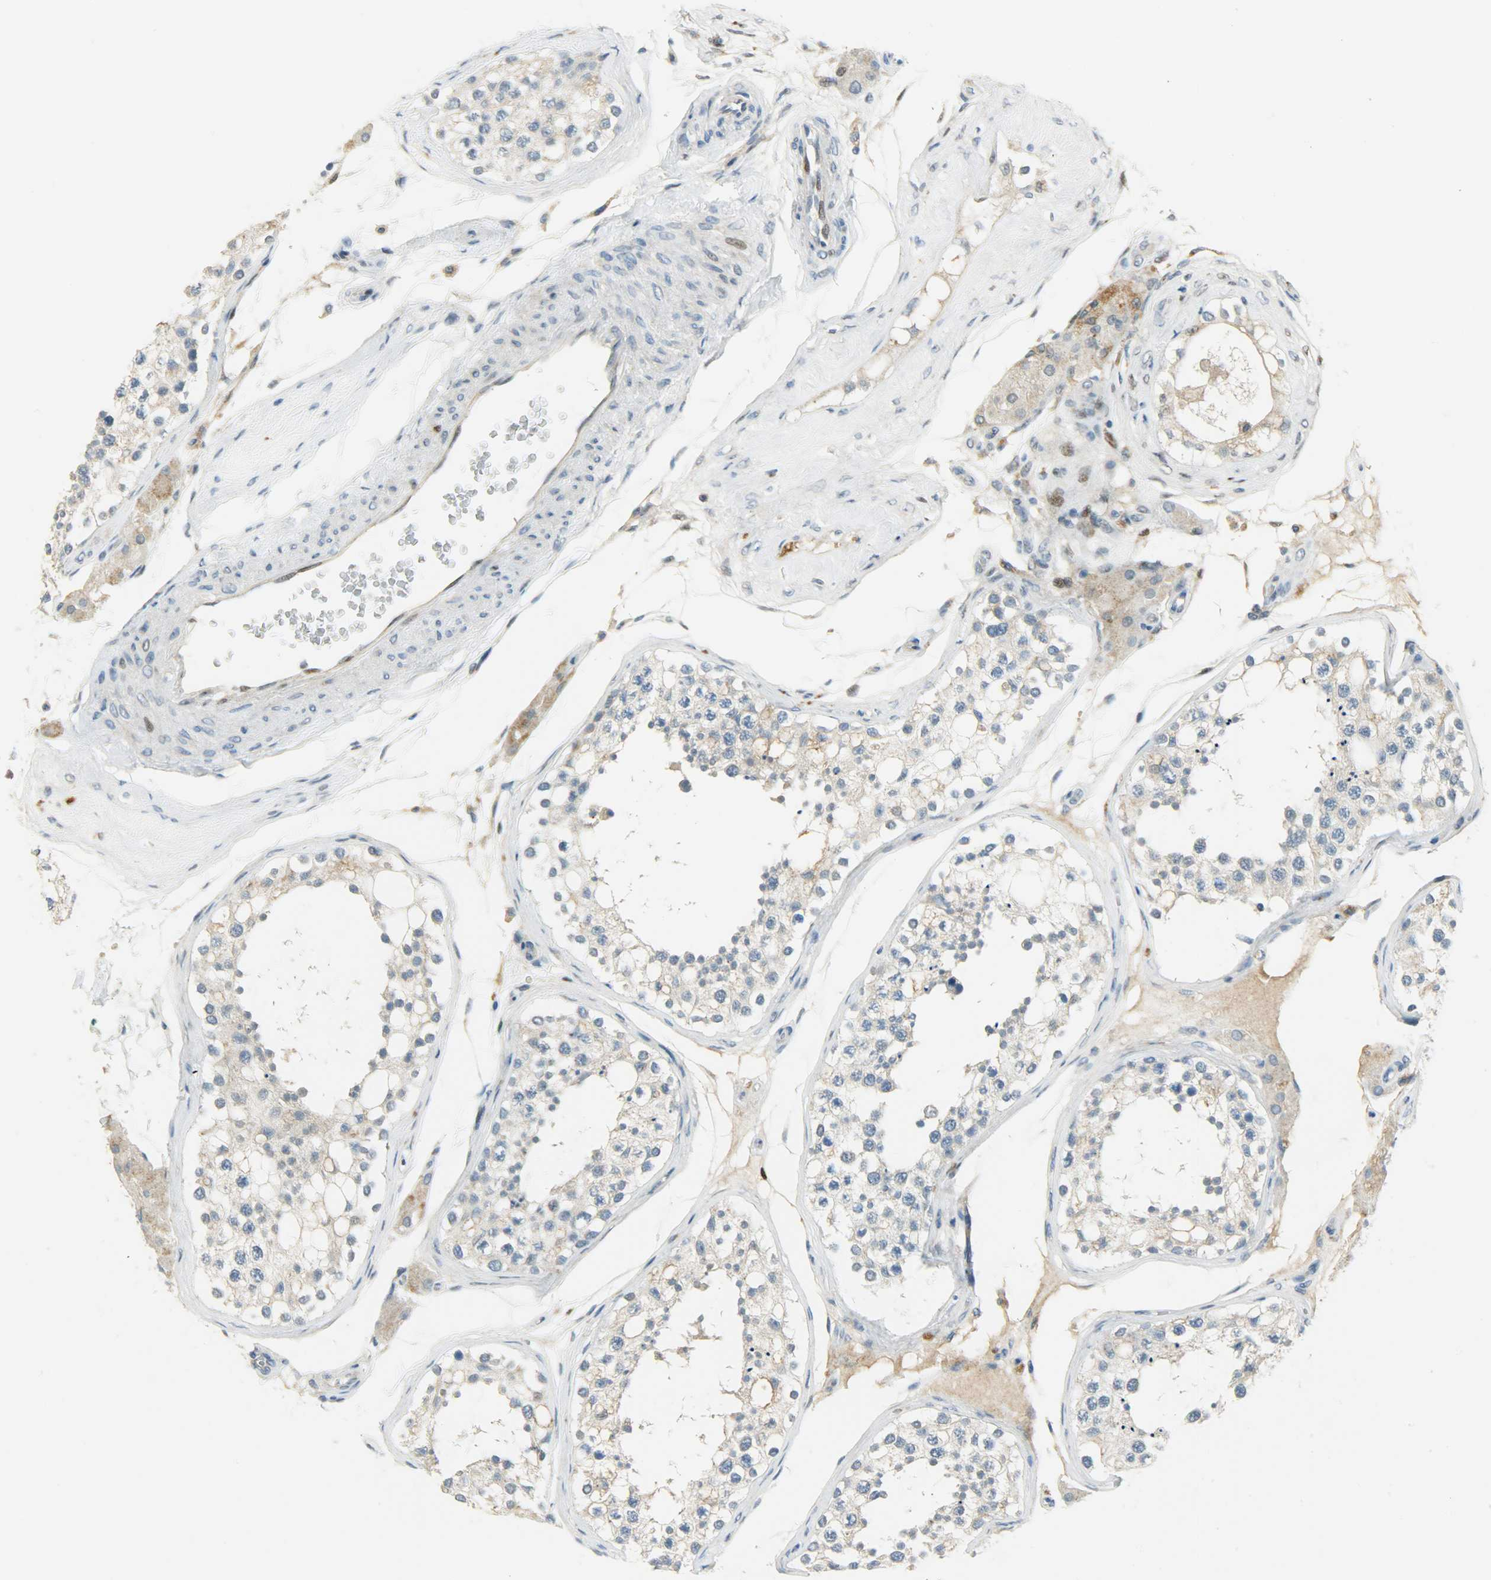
{"staining": {"intensity": "negative", "quantity": "none", "location": "none"}, "tissue": "testis", "cell_type": "Cells in seminiferous ducts", "image_type": "normal", "snomed": [{"axis": "morphology", "description": "Normal tissue, NOS"}, {"axis": "topography", "description": "Testis"}], "caption": "Human testis stained for a protein using immunohistochemistry (IHC) displays no positivity in cells in seminiferous ducts.", "gene": "JUNB", "patient": {"sex": "male", "age": 68}}